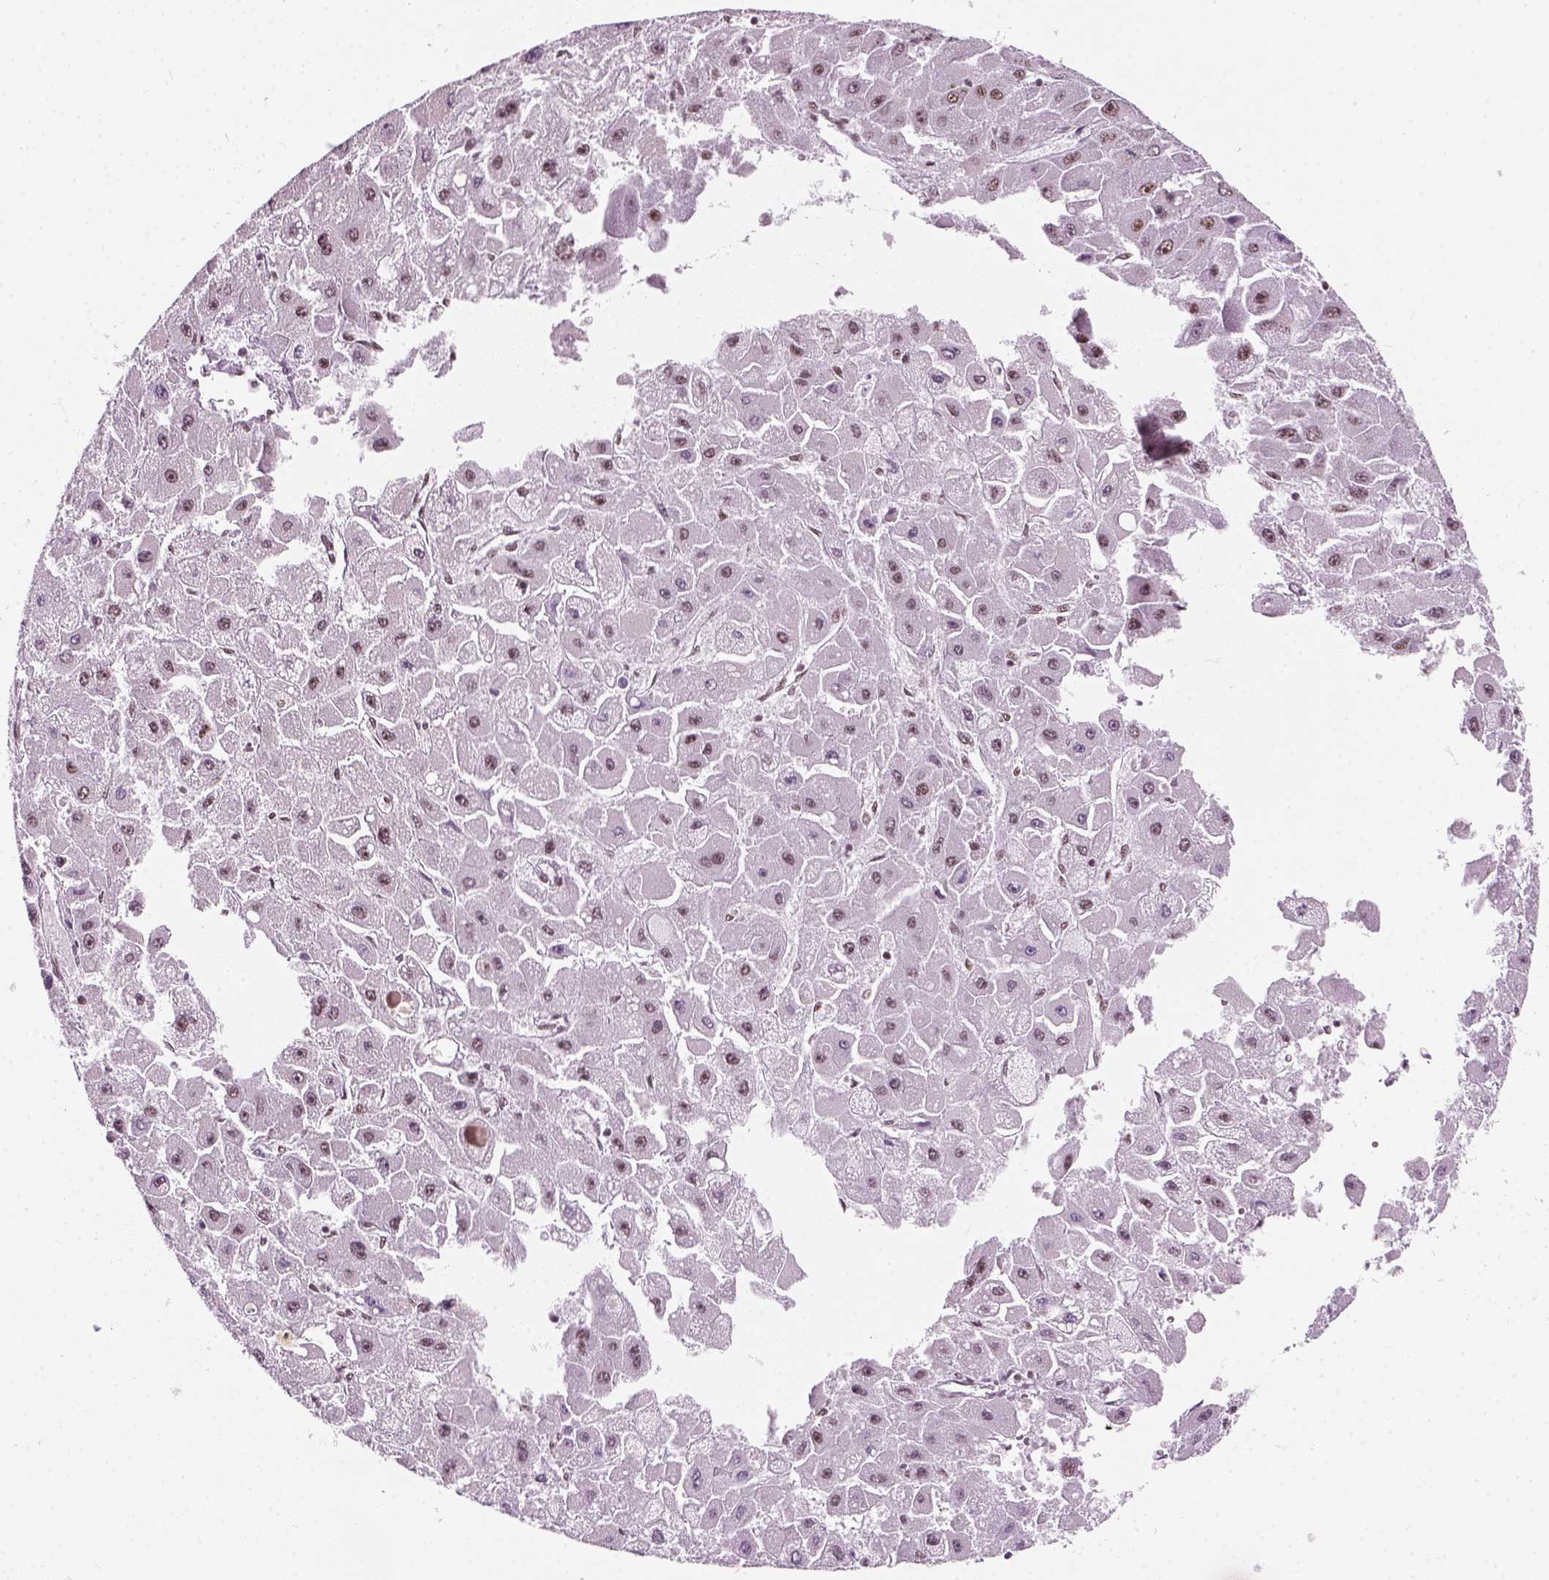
{"staining": {"intensity": "moderate", "quantity": ">75%", "location": "nuclear"}, "tissue": "liver cancer", "cell_type": "Tumor cells", "image_type": "cancer", "snomed": [{"axis": "morphology", "description": "Carcinoma, Hepatocellular, NOS"}, {"axis": "topography", "description": "Liver"}], "caption": "Liver cancer (hepatocellular carcinoma) was stained to show a protein in brown. There is medium levels of moderate nuclear staining in about >75% of tumor cells.", "gene": "GTF2F1", "patient": {"sex": "female", "age": 25}}